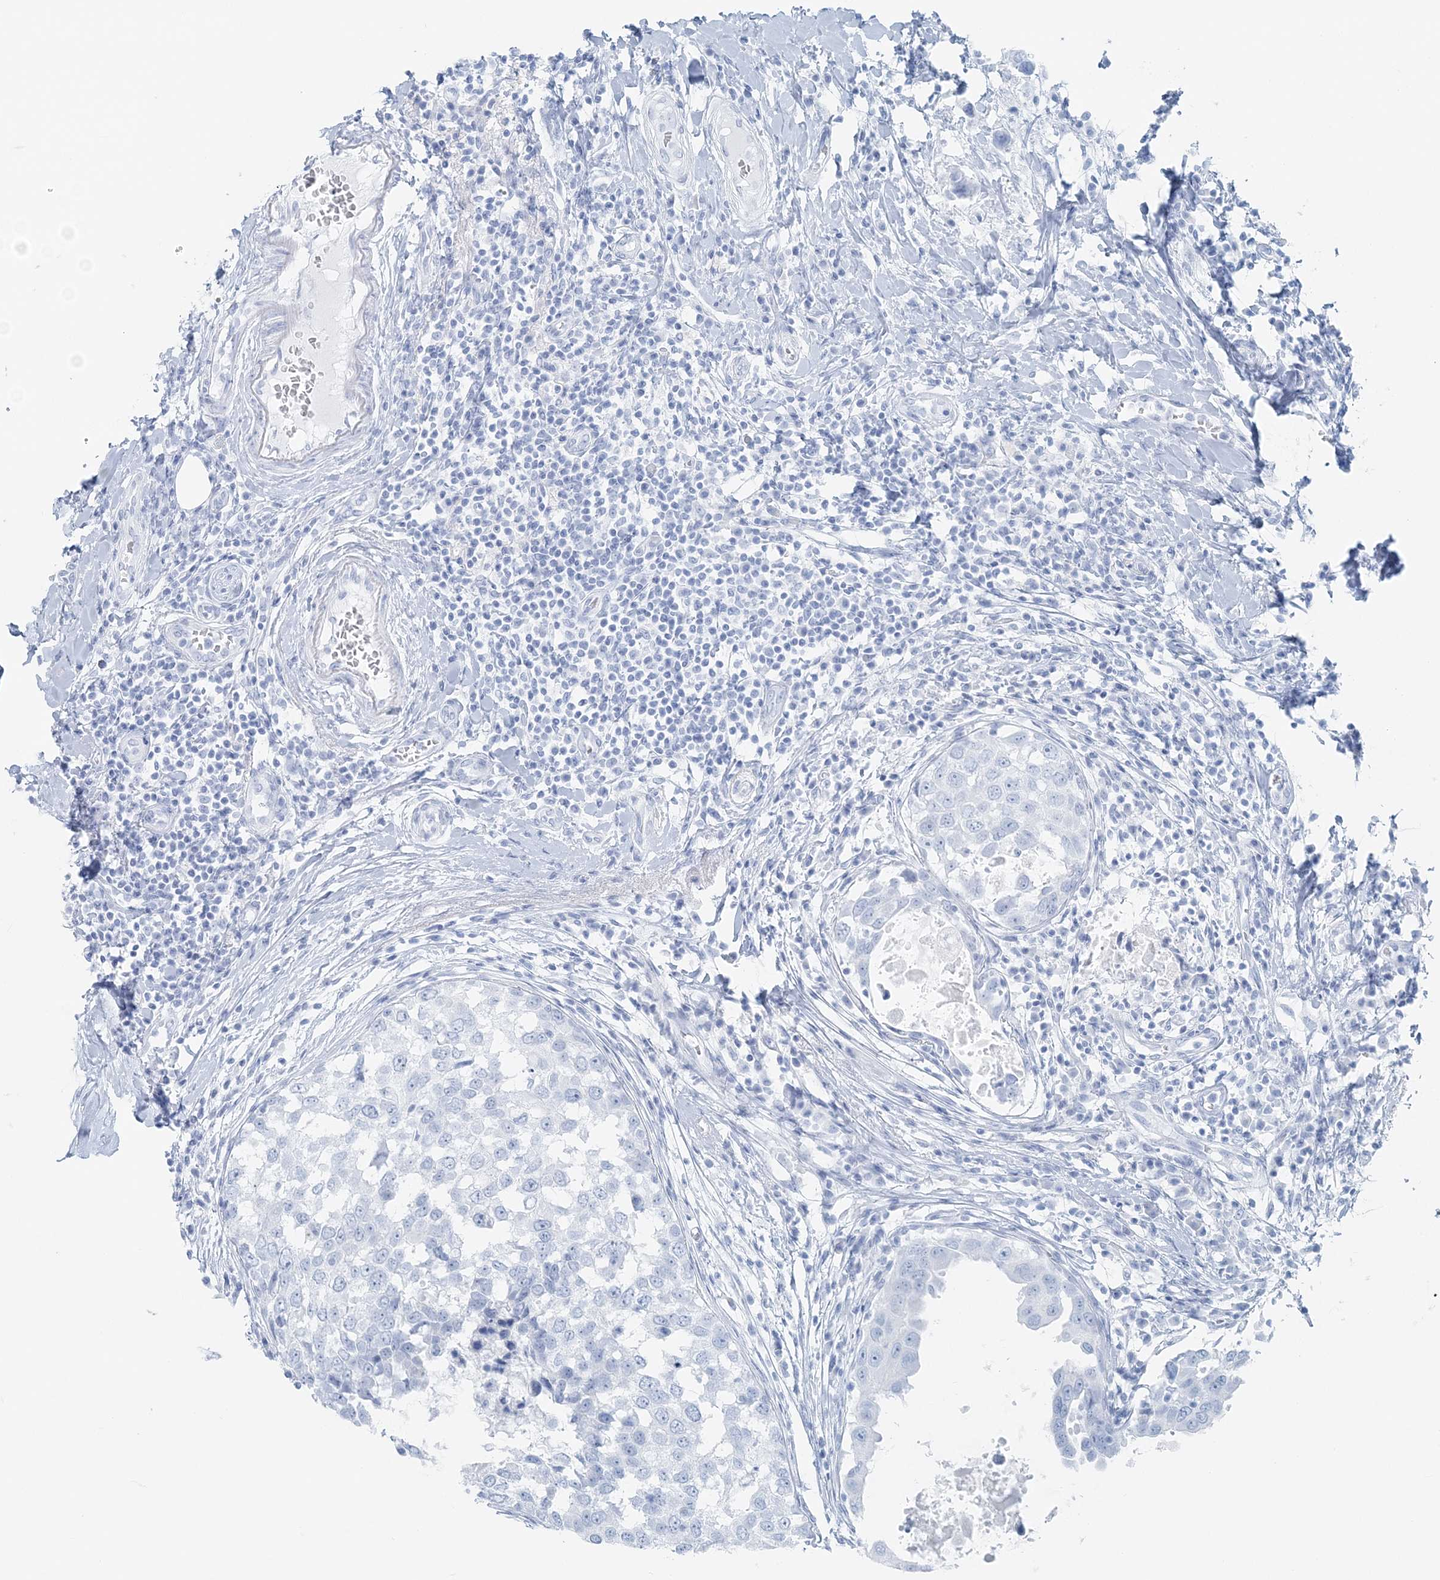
{"staining": {"intensity": "negative", "quantity": "none", "location": "none"}, "tissue": "breast cancer", "cell_type": "Tumor cells", "image_type": "cancer", "snomed": [{"axis": "morphology", "description": "Duct carcinoma"}, {"axis": "topography", "description": "Breast"}], "caption": "High power microscopy micrograph of an immunohistochemistry (IHC) micrograph of intraductal carcinoma (breast), revealing no significant expression in tumor cells.", "gene": "ATP11A", "patient": {"sex": "female", "age": 27}}